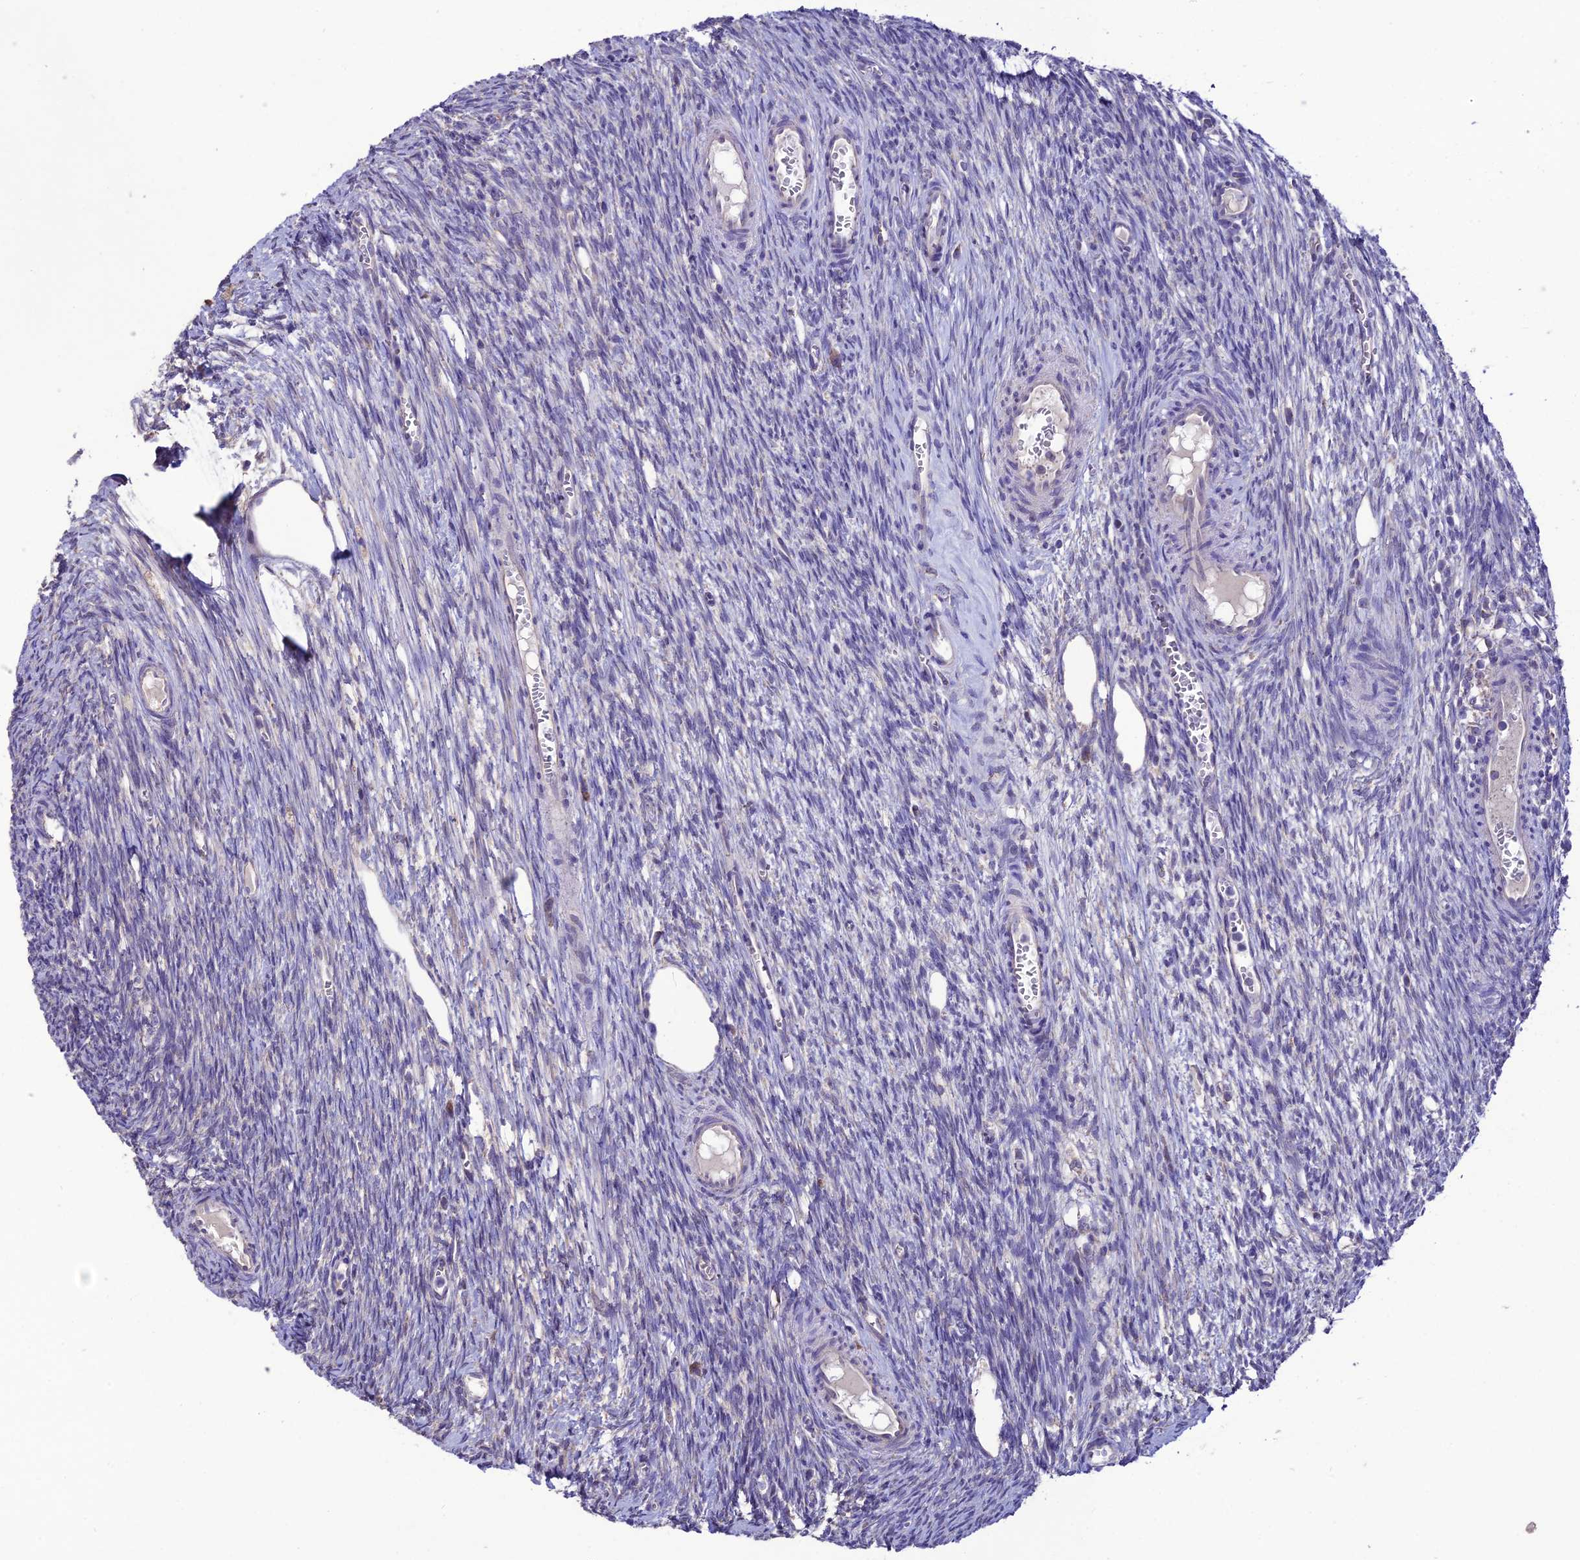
{"staining": {"intensity": "moderate", "quantity": ">75%", "location": "cytoplasmic/membranous"}, "tissue": "ovary", "cell_type": "Follicle cells", "image_type": "normal", "snomed": [{"axis": "morphology", "description": "Normal tissue, NOS"}, {"axis": "topography", "description": "Ovary"}], "caption": "Moderate cytoplasmic/membranous positivity for a protein is identified in about >75% of follicle cells of normal ovary using immunohistochemistry.", "gene": "HOGA1", "patient": {"sex": "female", "age": 44}}